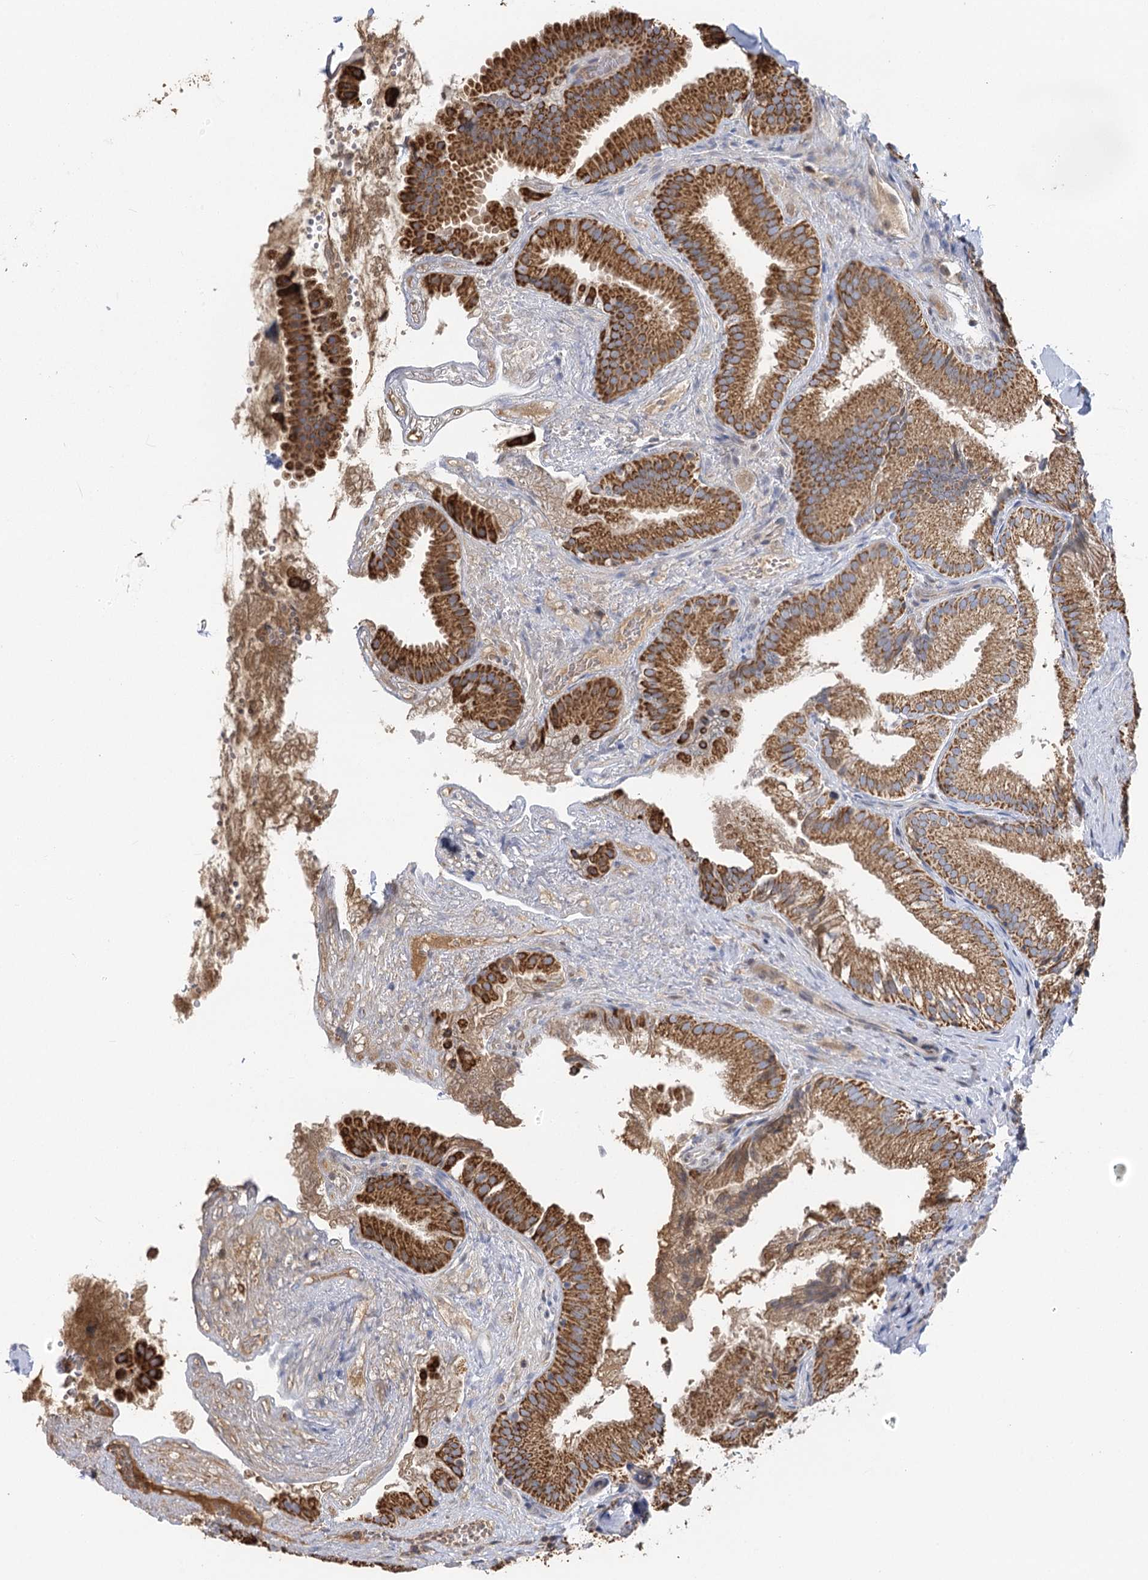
{"staining": {"intensity": "moderate", "quantity": ">75%", "location": "cytoplasmic/membranous"}, "tissue": "gallbladder", "cell_type": "Glandular cells", "image_type": "normal", "snomed": [{"axis": "morphology", "description": "Normal tissue, NOS"}, {"axis": "topography", "description": "Gallbladder"}], "caption": "Protein expression analysis of unremarkable human gallbladder reveals moderate cytoplasmic/membranous staining in approximately >75% of glandular cells. (brown staining indicates protein expression, while blue staining denotes nuclei).", "gene": "IL11RA", "patient": {"sex": "female", "age": 30}}